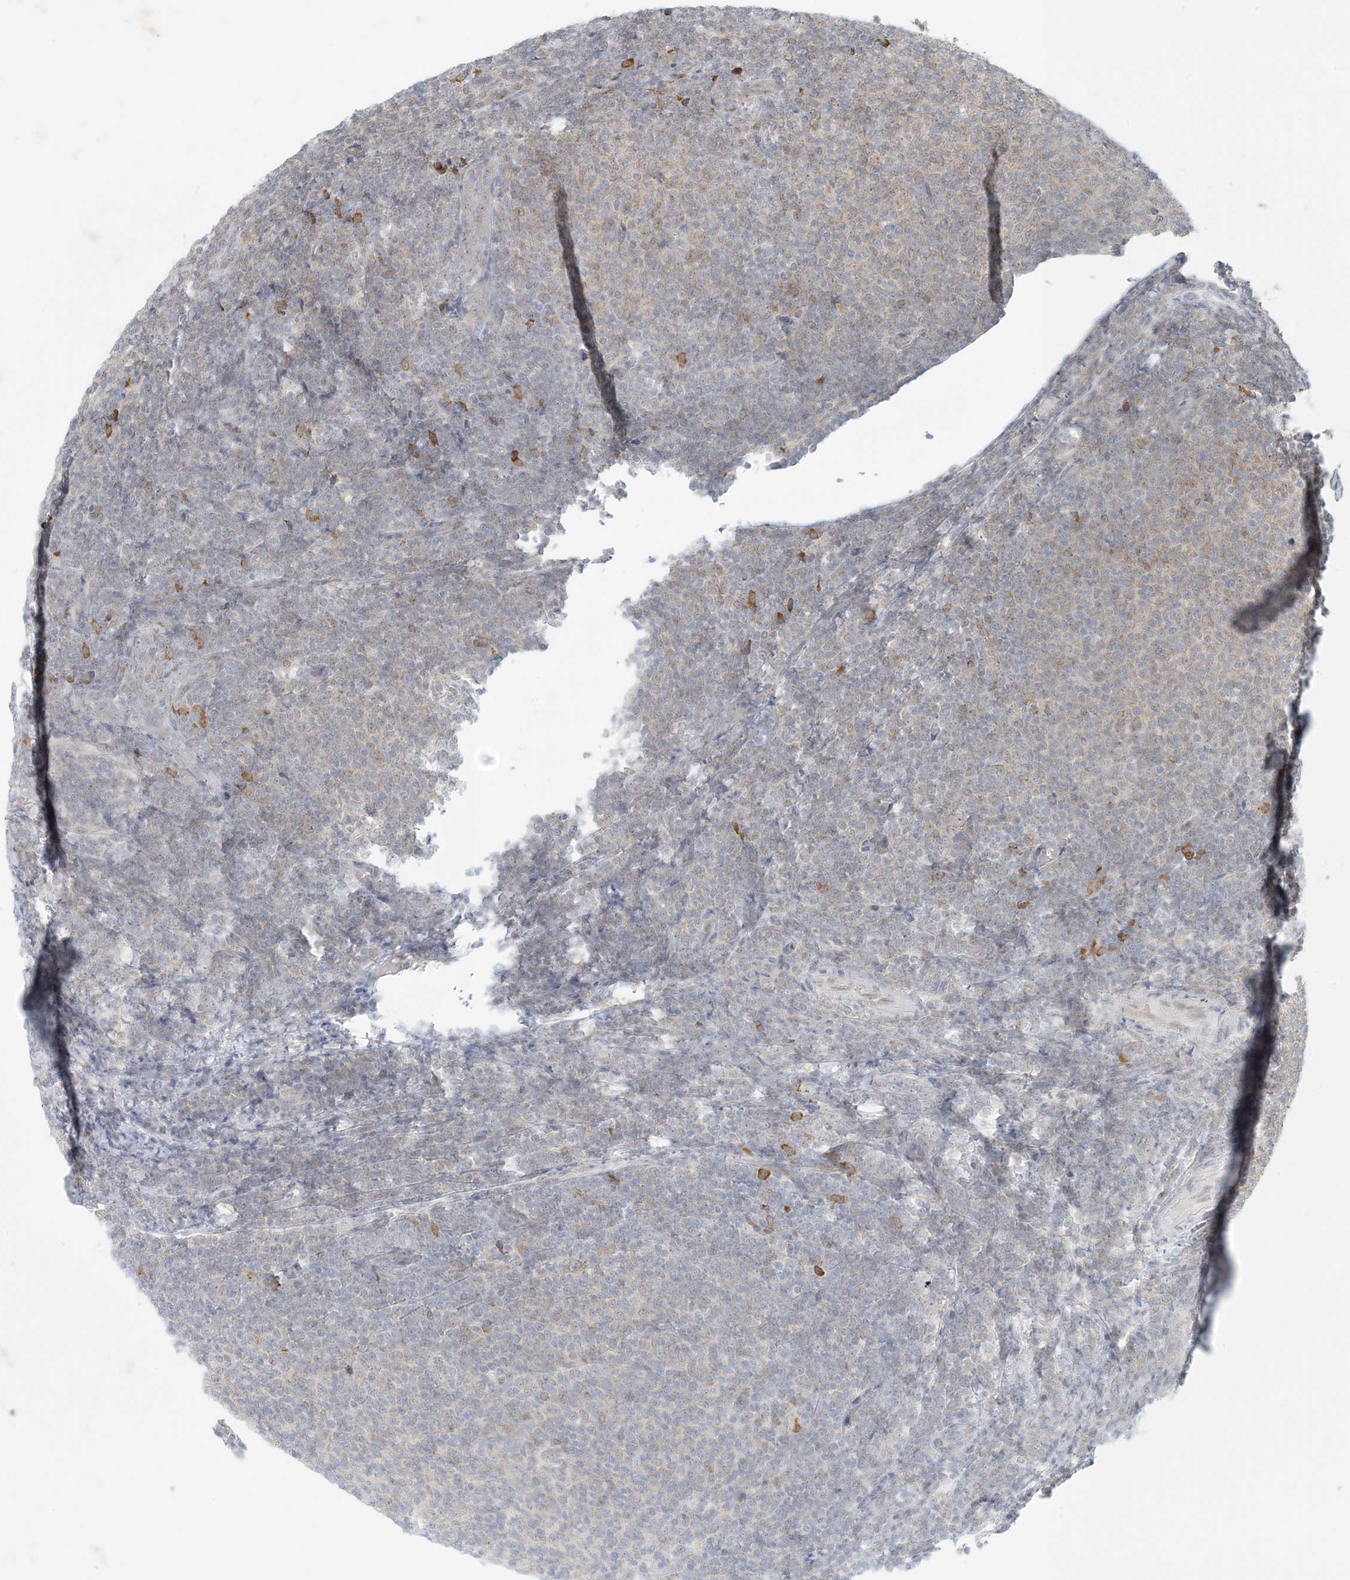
{"staining": {"intensity": "negative", "quantity": "none", "location": "none"}, "tissue": "lymphoma", "cell_type": "Tumor cells", "image_type": "cancer", "snomed": [{"axis": "morphology", "description": "Malignant lymphoma, non-Hodgkin's type, Low grade"}, {"axis": "topography", "description": "Lymph node"}], "caption": "Tumor cells are negative for protein expression in human lymphoma. (Brightfield microscopy of DAB immunohistochemistry (IHC) at high magnification).", "gene": "OBI1", "patient": {"sex": "male", "age": 66}}